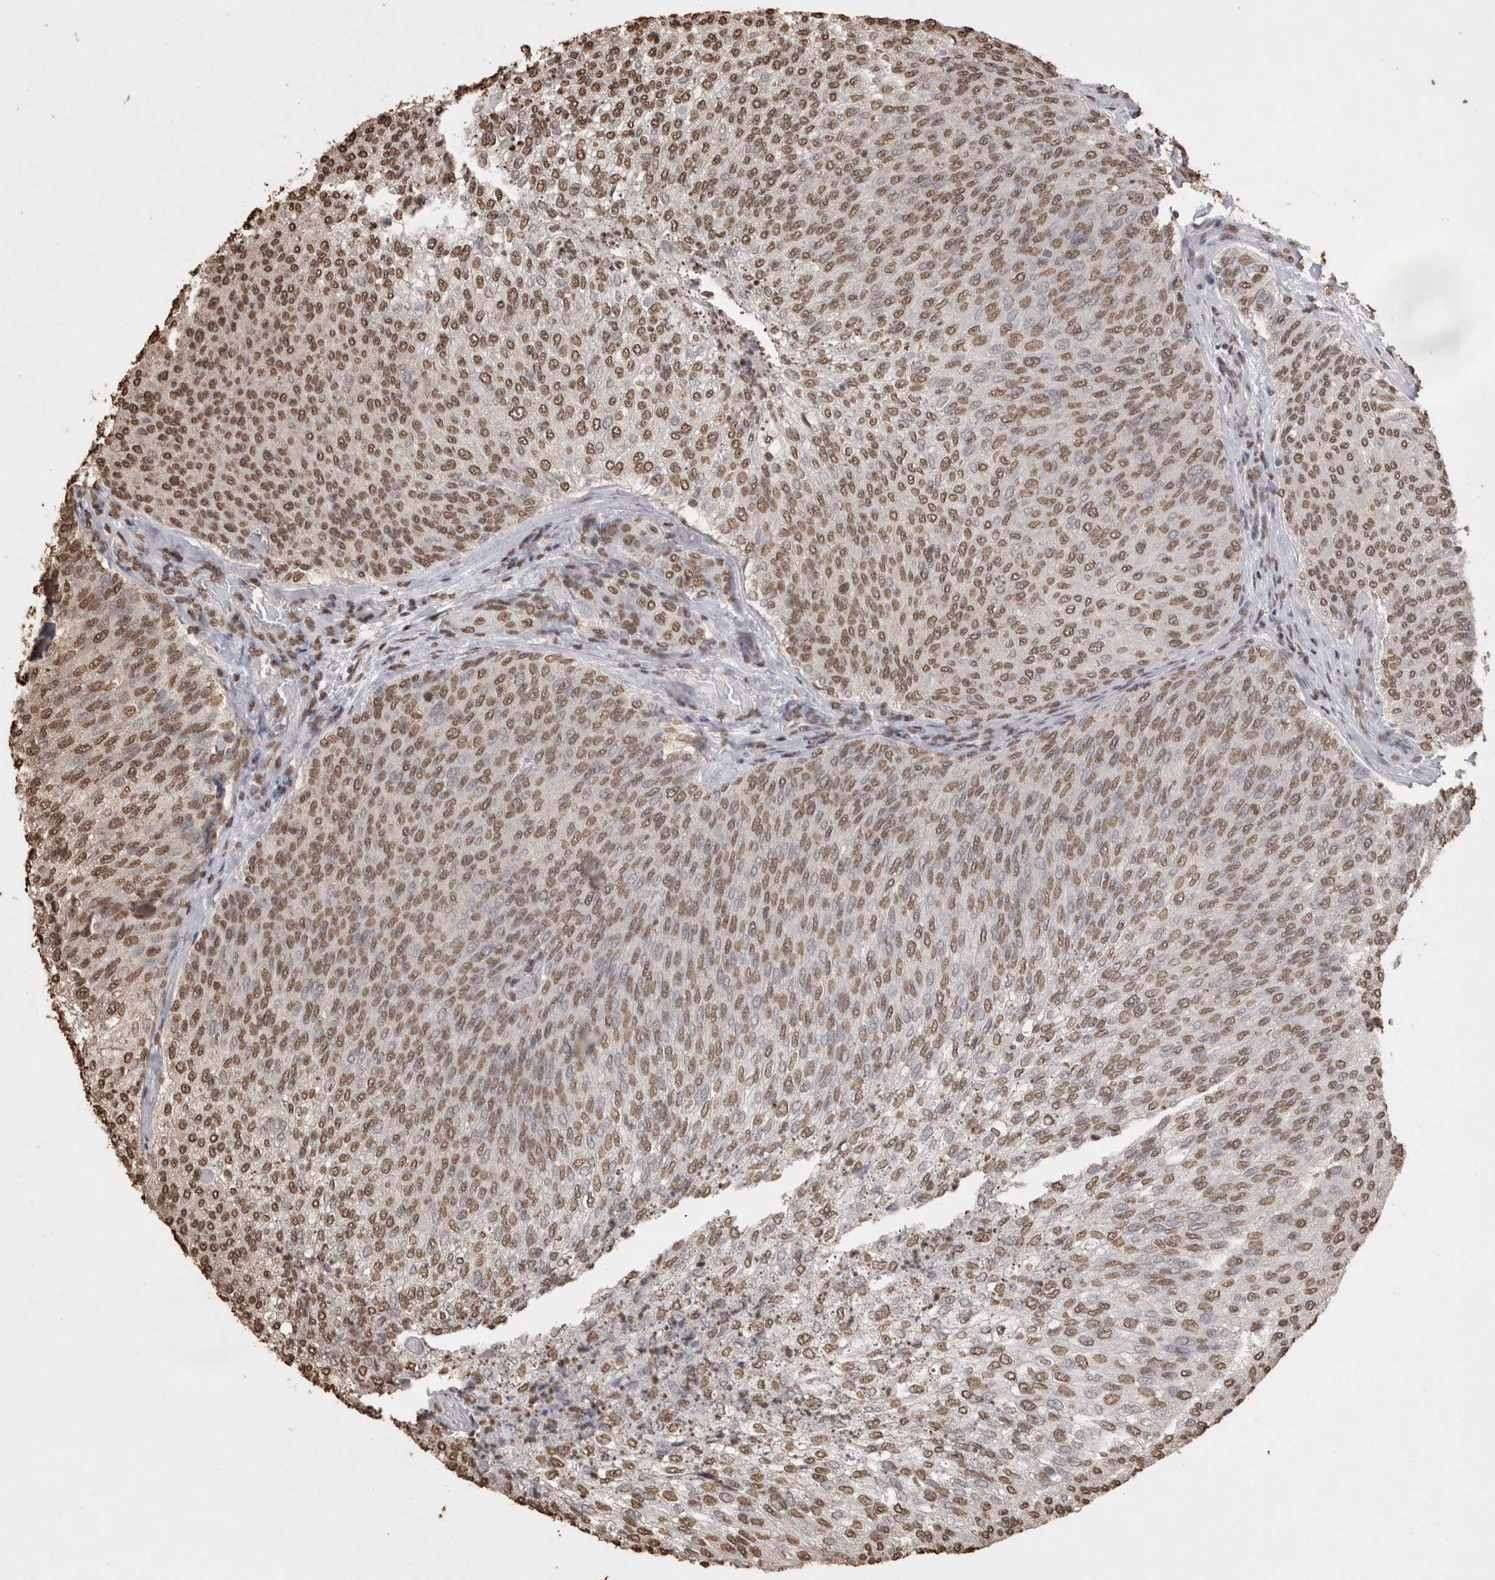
{"staining": {"intensity": "moderate", "quantity": ">75%", "location": "nuclear"}, "tissue": "urothelial cancer", "cell_type": "Tumor cells", "image_type": "cancer", "snomed": [{"axis": "morphology", "description": "Urothelial carcinoma, Low grade"}, {"axis": "topography", "description": "Urinary bladder"}], "caption": "A histopathology image of human urothelial cancer stained for a protein shows moderate nuclear brown staining in tumor cells. (brown staining indicates protein expression, while blue staining denotes nuclei).", "gene": "POU5F1", "patient": {"sex": "female", "age": 79}}